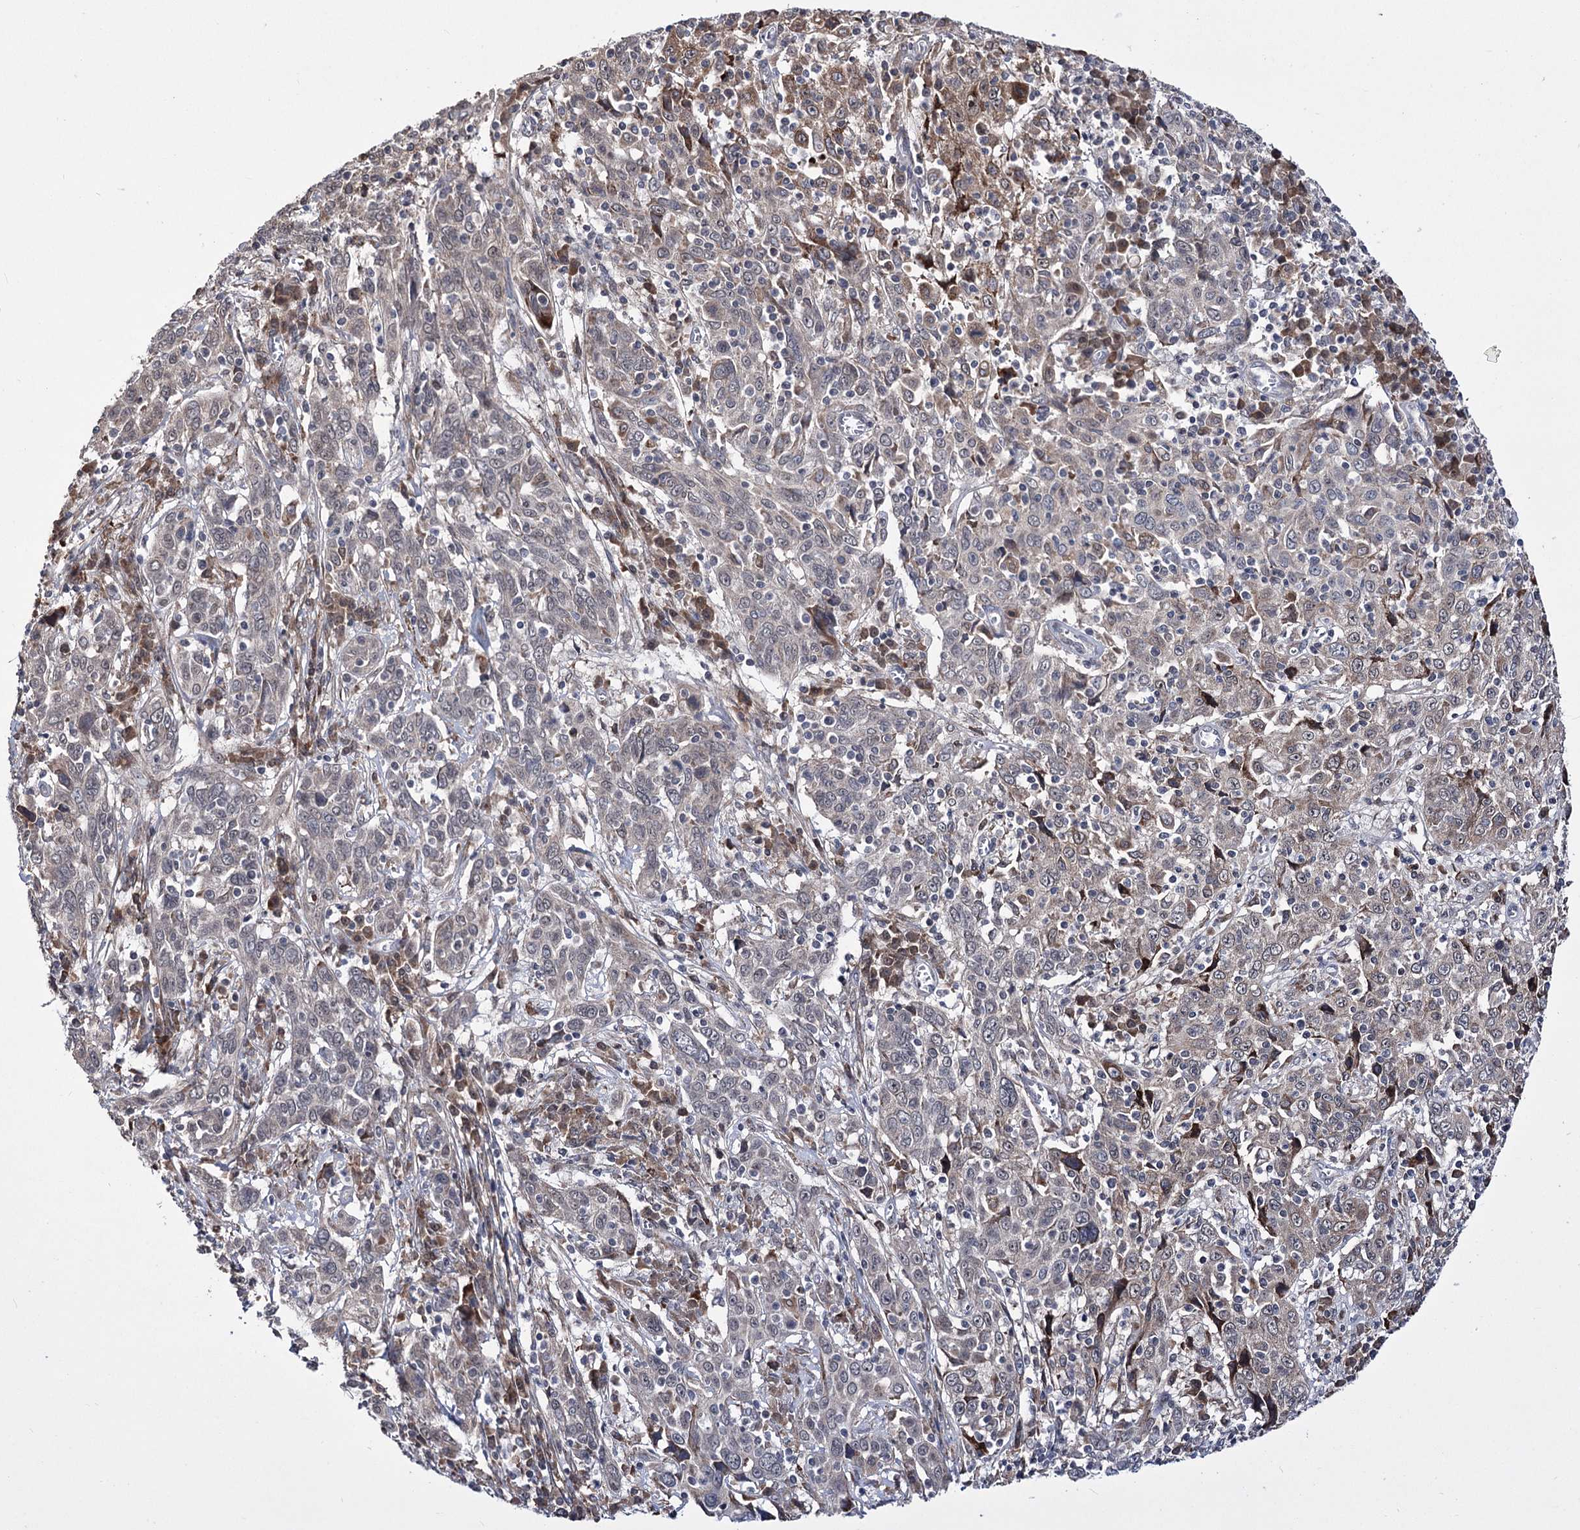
{"staining": {"intensity": "weak", "quantity": "<25%", "location": "cytoplasmic/membranous"}, "tissue": "cervical cancer", "cell_type": "Tumor cells", "image_type": "cancer", "snomed": [{"axis": "morphology", "description": "Squamous cell carcinoma, NOS"}, {"axis": "topography", "description": "Cervix"}], "caption": "Immunohistochemistry (IHC) histopathology image of neoplastic tissue: human squamous cell carcinoma (cervical) stained with DAB shows no significant protein staining in tumor cells.", "gene": "PPRC1", "patient": {"sex": "female", "age": 46}}